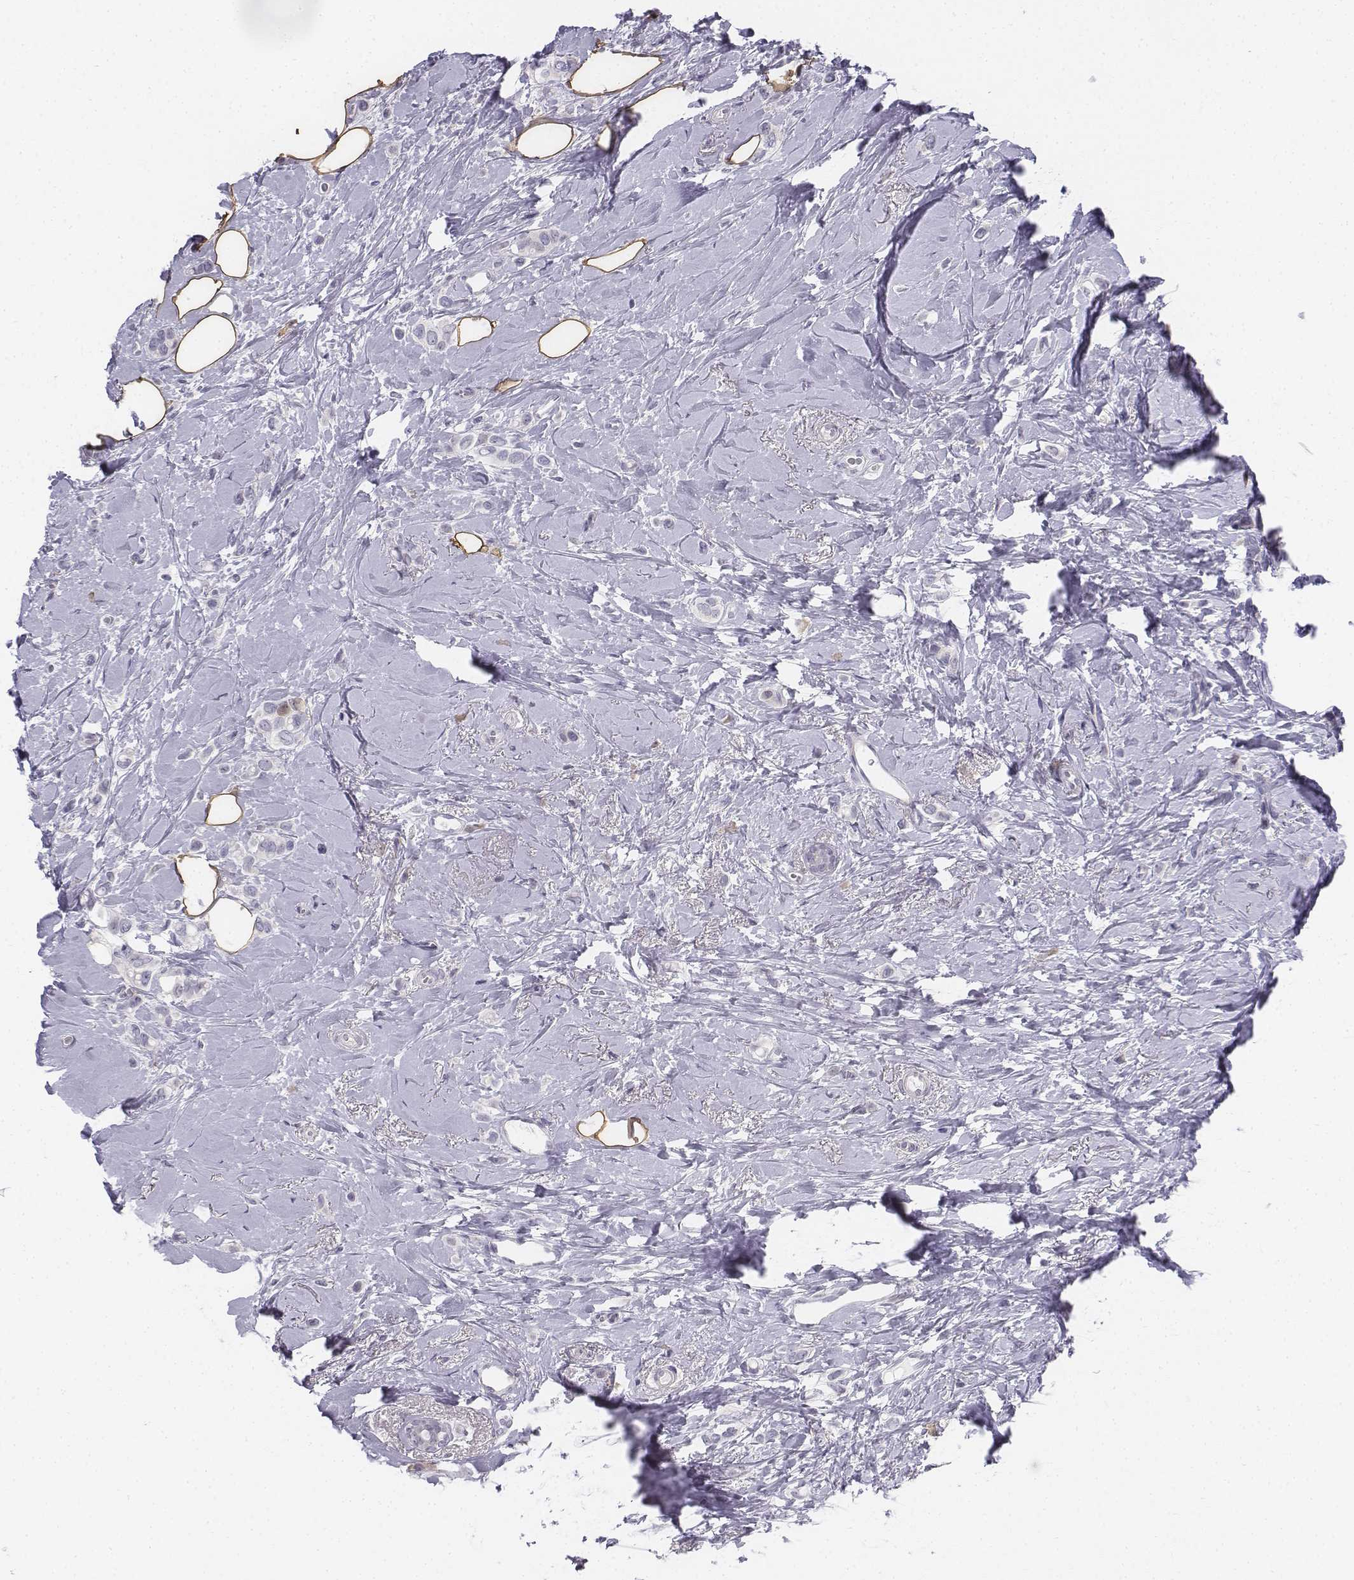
{"staining": {"intensity": "negative", "quantity": "none", "location": "none"}, "tissue": "breast cancer", "cell_type": "Tumor cells", "image_type": "cancer", "snomed": [{"axis": "morphology", "description": "Lobular carcinoma"}, {"axis": "topography", "description": "Breast"}], "caption": "Tumor cells show no significant protein positivity in lobular carcinoma (breast).", "gene": "PENK", "patient": {"sex": "female", "age": 66}}